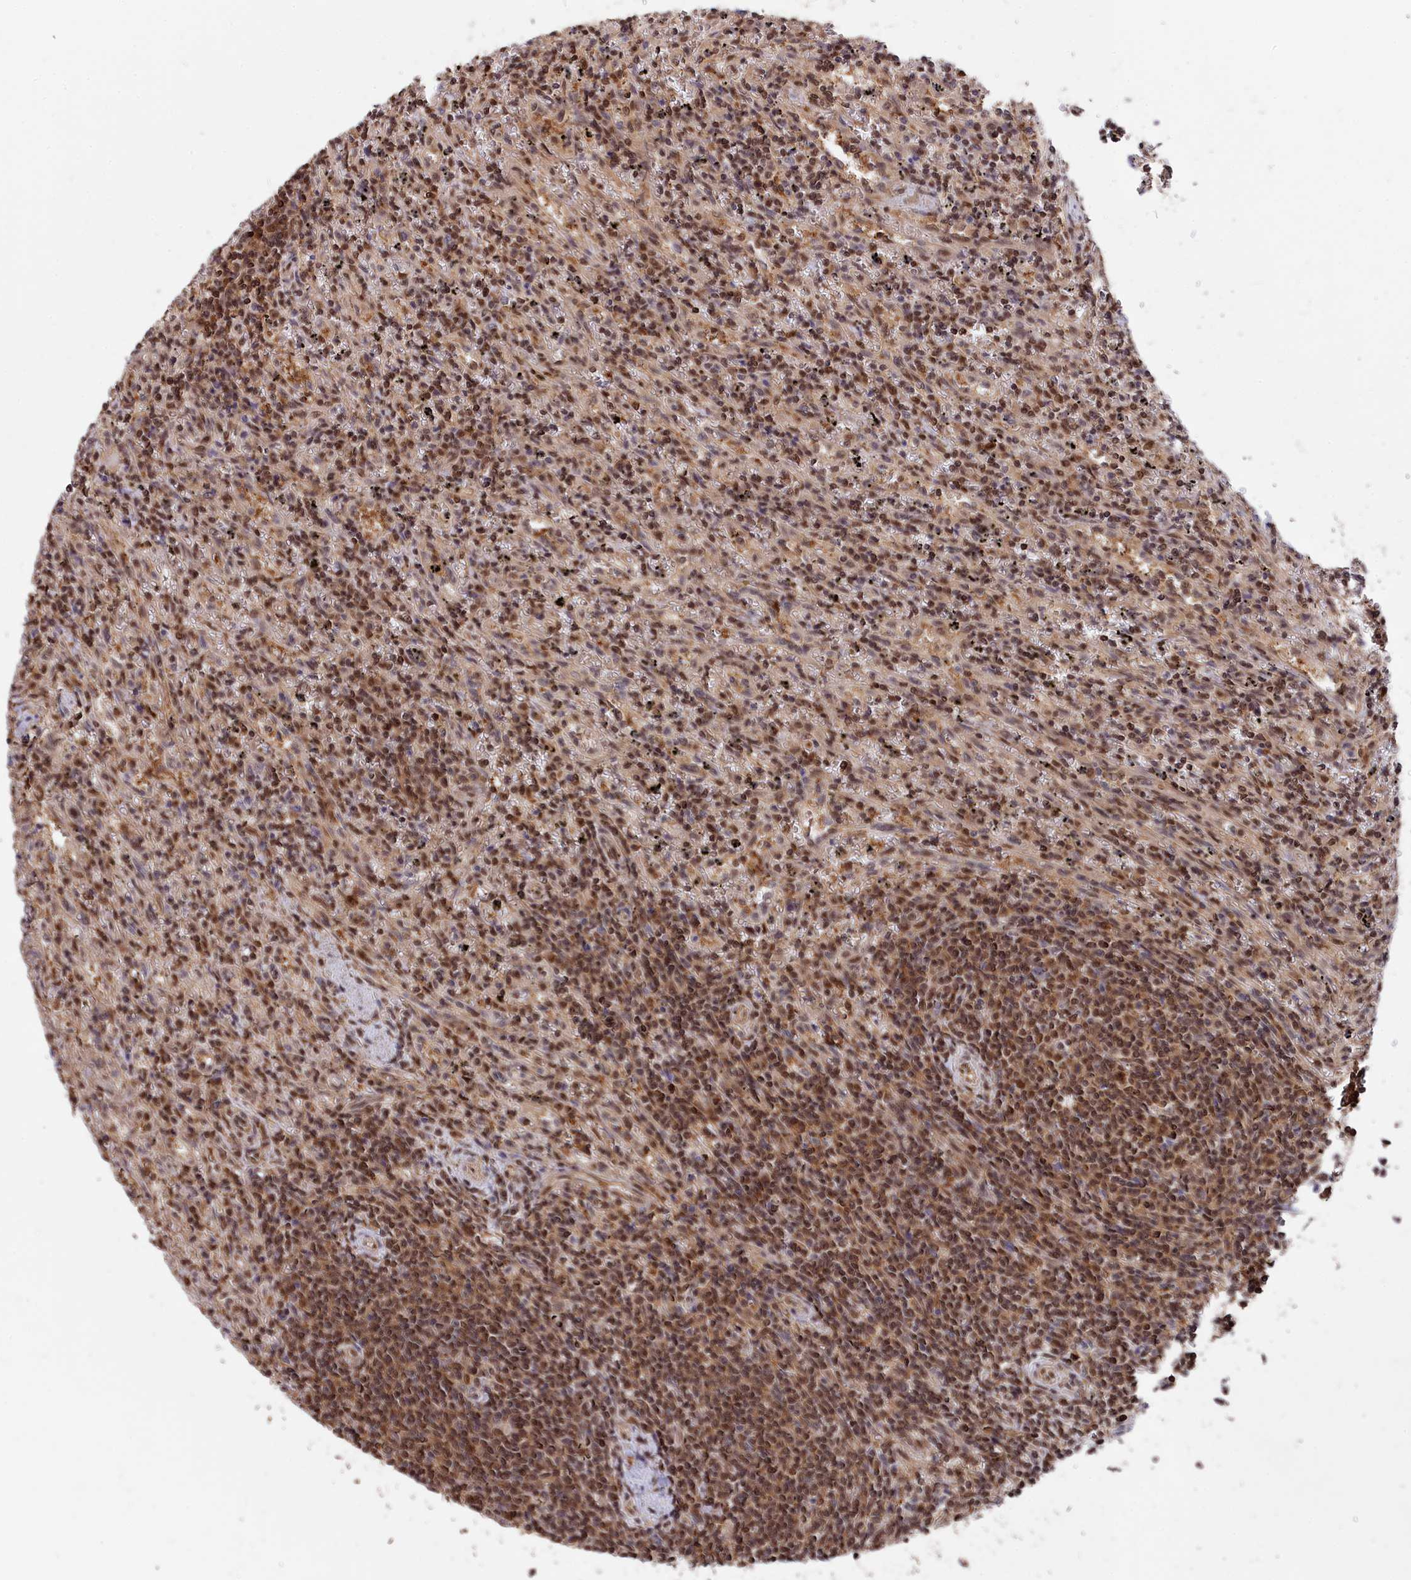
{"staining": {"intensity": "moderate", "quantity": ">75%", "location": "nuclear"}, "tissue": "lymphoma", "cell_type": "Tumor cells", "image_type": "cancer", "snomed": [{"axis": "morphology", "description": "Malignant lymphoma, non-Hodgkin's type, Low grade"}, {"axis": "topography", "description": "Spleen"}], "caption": "Protein staining displays moderate nuclear staining in about >75% of tumor cells in malignant lymphoma, non-Hodgkin's type (low-grade).", "gene": "ADRM1", "patient": {"sex": "male", "age": 76}}